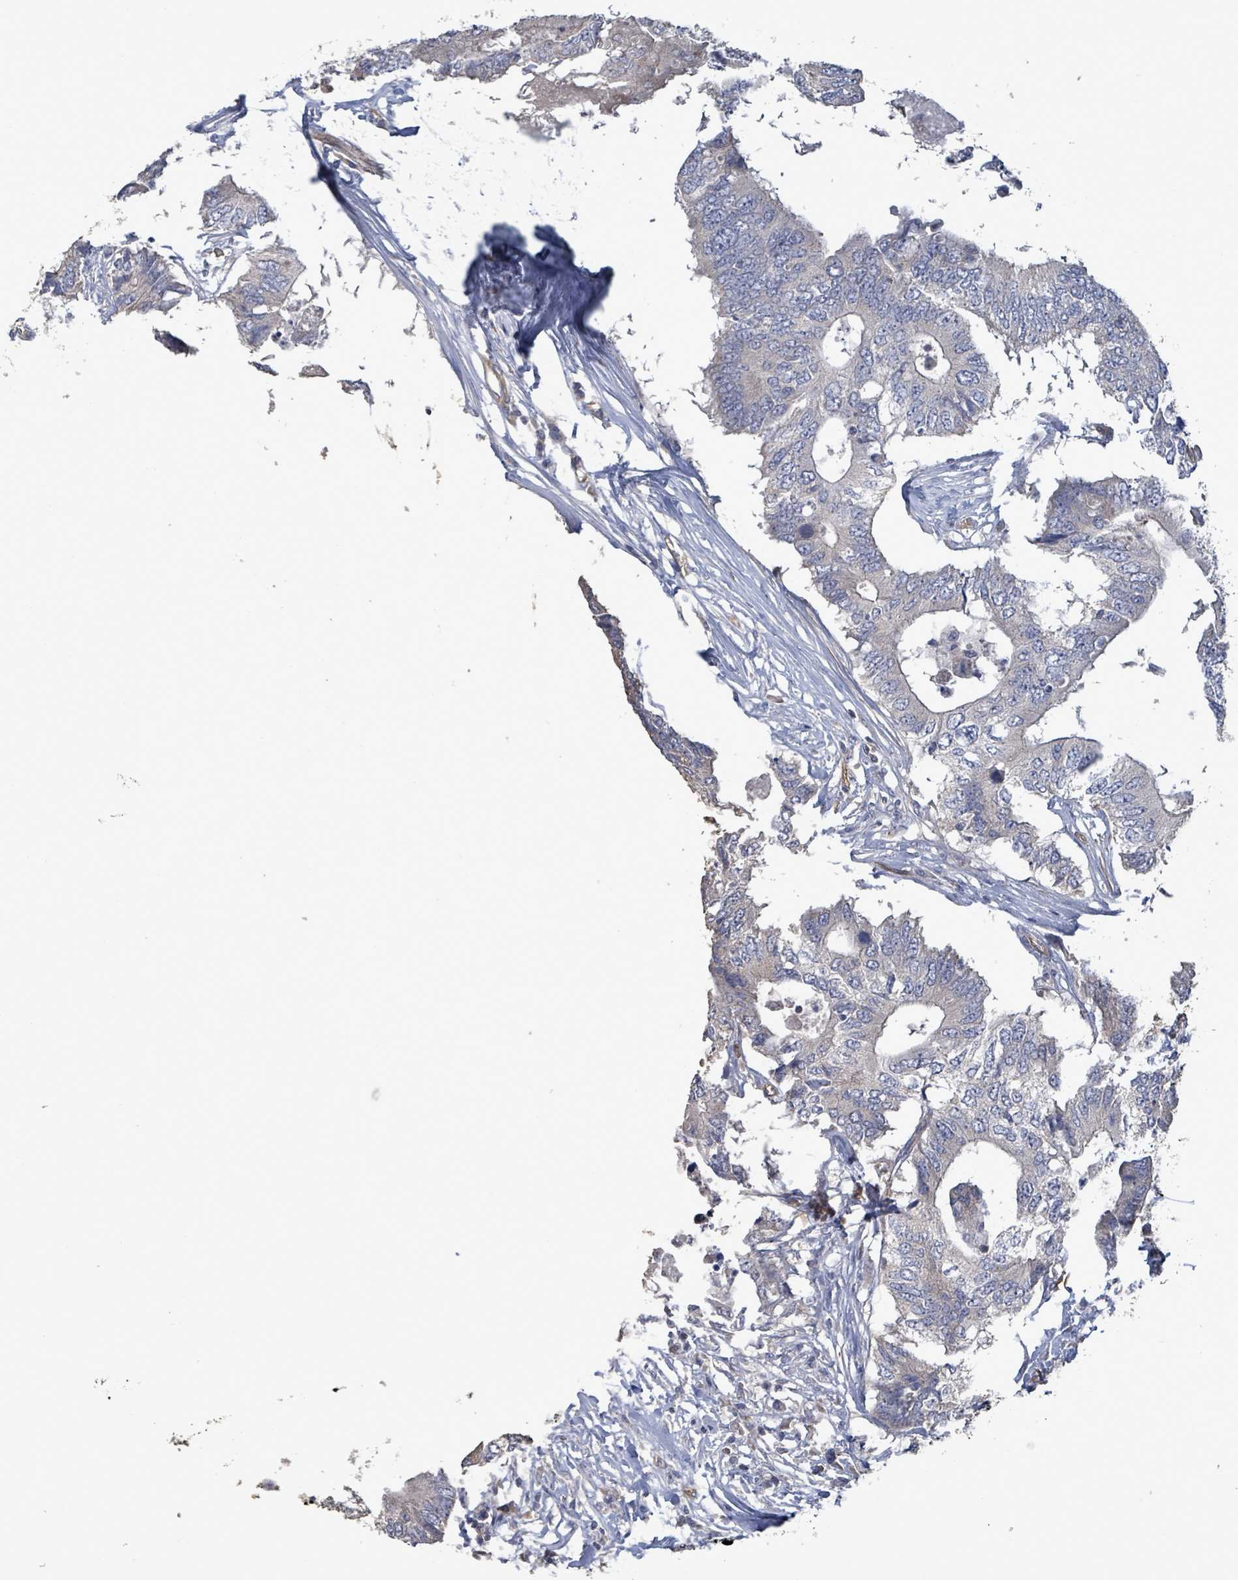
{"staining": {"intensity": "negative", "quantity": "none", "location": "none"}, "tissue": "colorectal cancer", "cell_type": "Tumor cells", "image_type": "cancer", "snomed": [{"axis": "morphology", "description": "Adenocarcinoma, NOS"}, {"axis": "topography", "description": "Colon"}], "caption": "This is a photomicrograph of IHC staining of colorectal cancer (adenocarcinoma), which shows no staining in tumor cells.", "gene": "KANK3", "patient": {"sex": "male", "age": 71}}